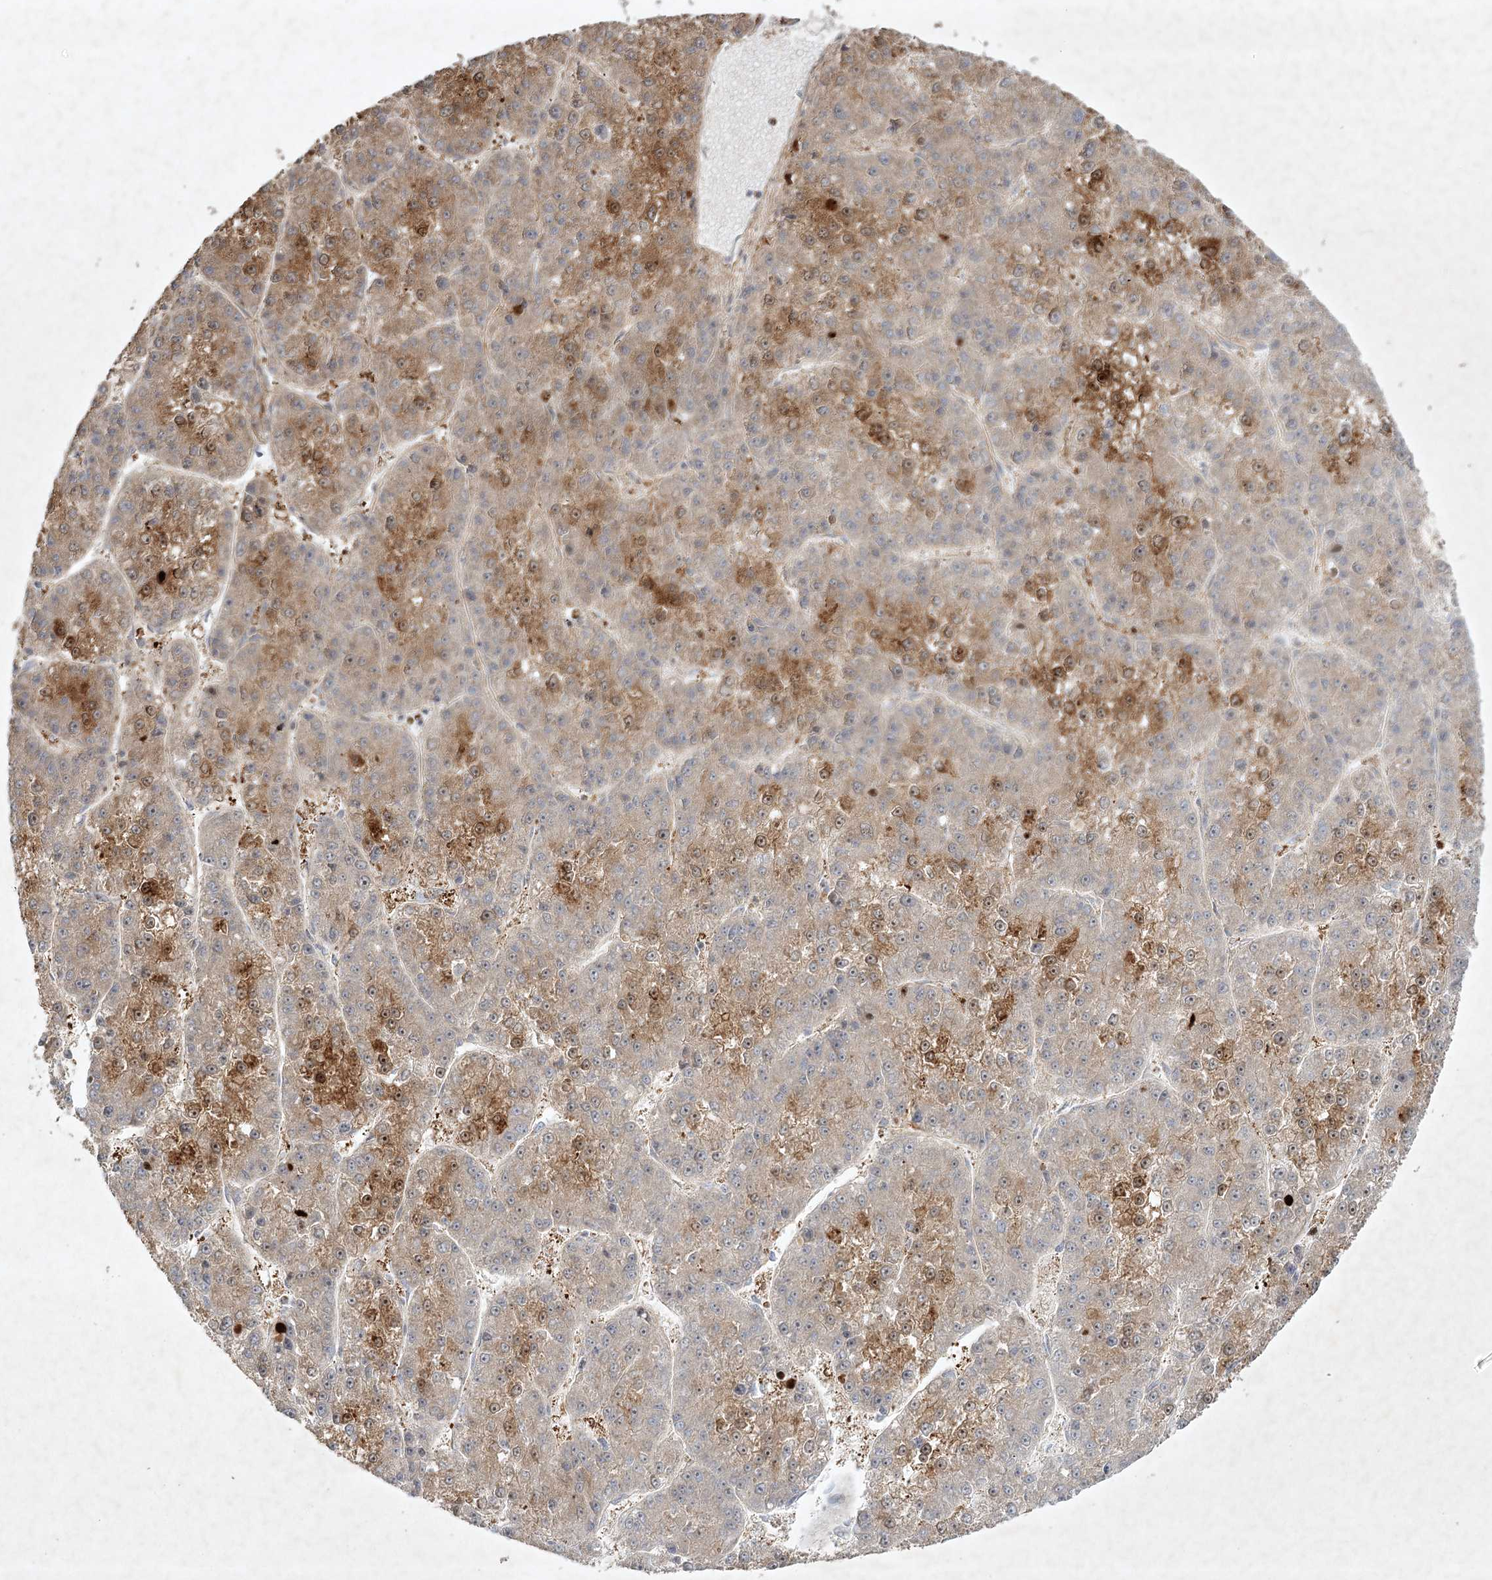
{"staining": {"intensity": "moderate", "quantity": "<25%", "location": "cytoplasmic/membranous,nuclear"}, "tissue": "liver cancer", "cell_type": "Tumor cells", "image_type": "cancer", "snomed": [{"axis": "morphology", "description": "Carcinoma, Hepatocellular, NOS"}, {"axis": "topography", "description": "Liver"}], "caption": "DAB immunohistochemical staining of human liver cancer (hepatocellular carcinoma) reveals moderate cytoplasmic/membranous and nuclear protein staining in approximately <25% of tumor cells. Nuclei are stained in blue.", "gene": "KBTBD4", "patient": {"sex": "female", "age": 73}}